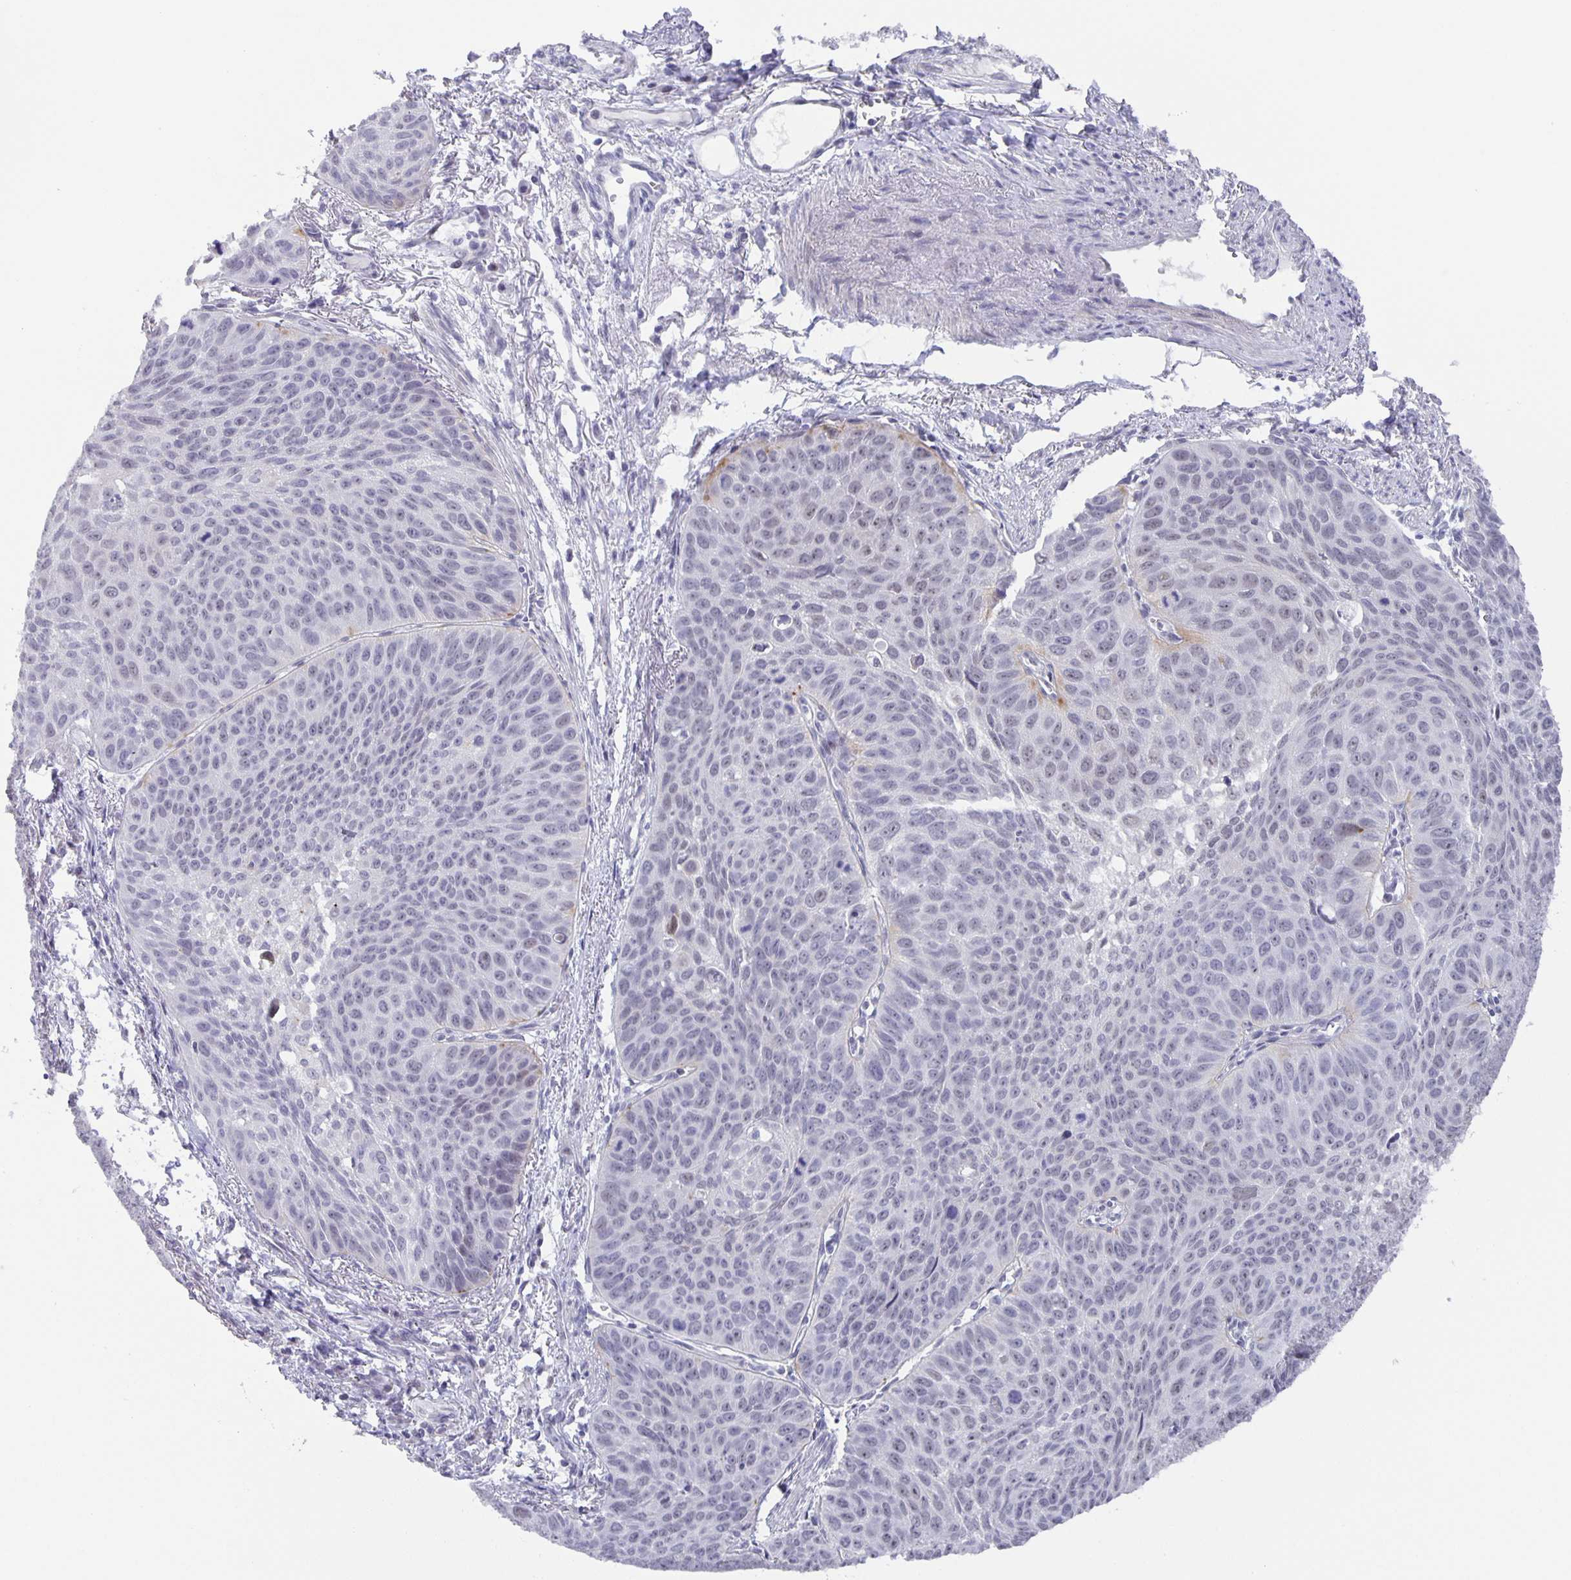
{"staining": {"intensity": "negative", "quantity": "none", "location": "none"}, "tissue": "lung cancer", "cell_type": "Tumor cells", "image_type": "cancer", "snomed": [{"axis": "morphology", "description": "Squamous cell carcinoma, NOS"}, {"axis": "topography", "description": "Lung"}], "caption": "An image of squamous cell carcinoma (lung) stained for a protein shows no brown staining in tumor cells.", "gene": "PHRF1", "patient": {"sex": "male", "age": 71}}